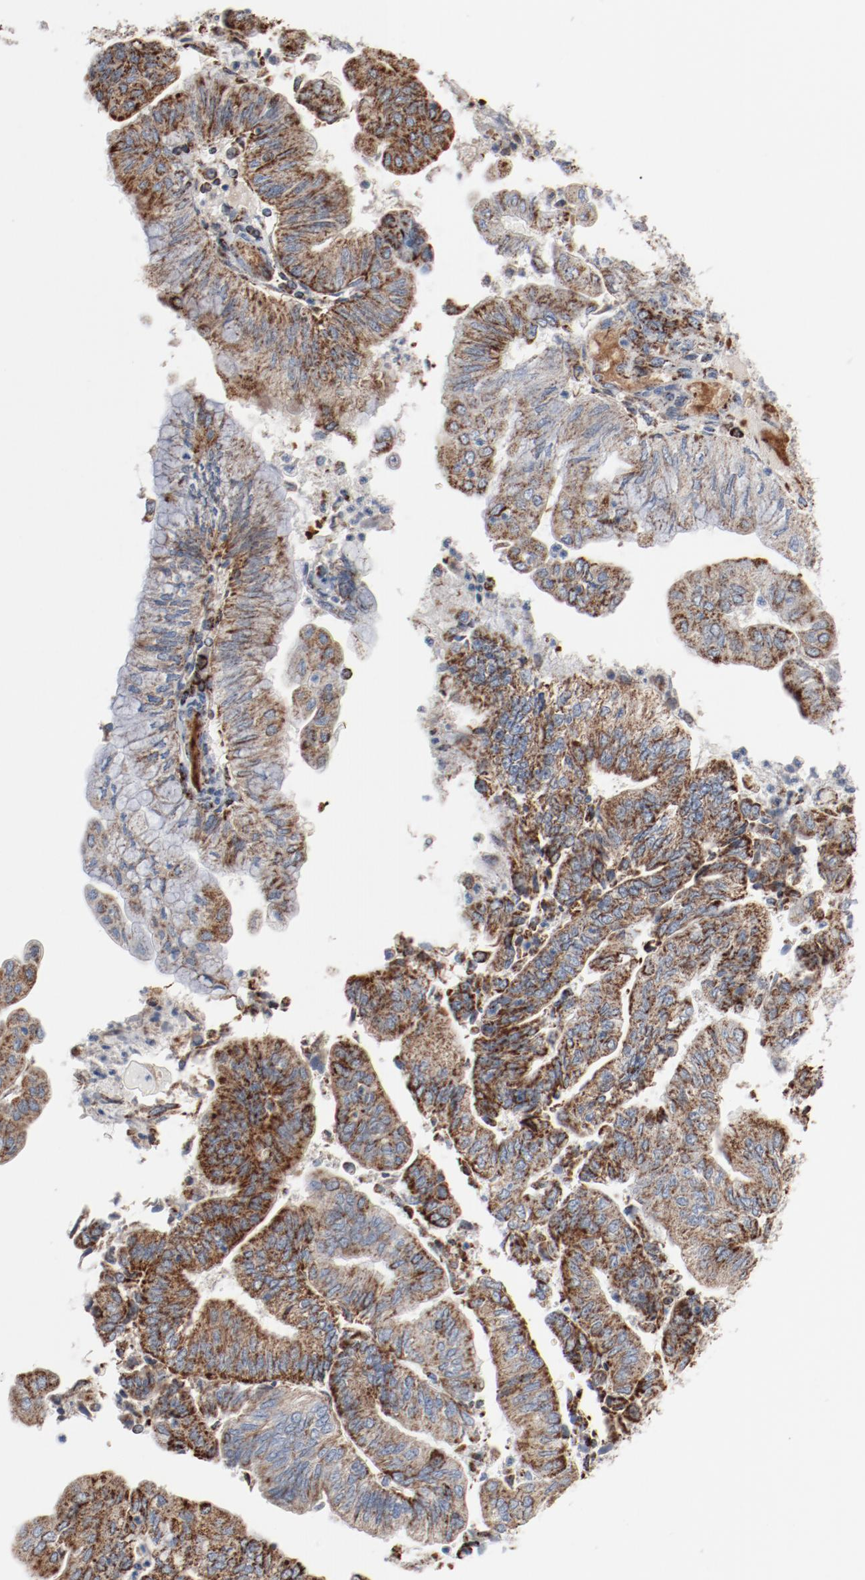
{"staining": {"intensity": "strong", "quantity": ">75%", "location": "cytoplasmic/membranous"}, "tissue": "endometrial cancer", "cell_type": "Tumor cells", "image_type": "cancer", "snomed": [{"axis": "morphology", "description": "Adenocarcinoma, NOS"}, {"axis": "topography", "description": "Endometrium"}], "caption": "Human endometrial adenocarcinoma stained with a protein marker displays strong staining in tumor cells.", "gene": "NDUFB8", "patient": {"sex": "female", "age": 59}}